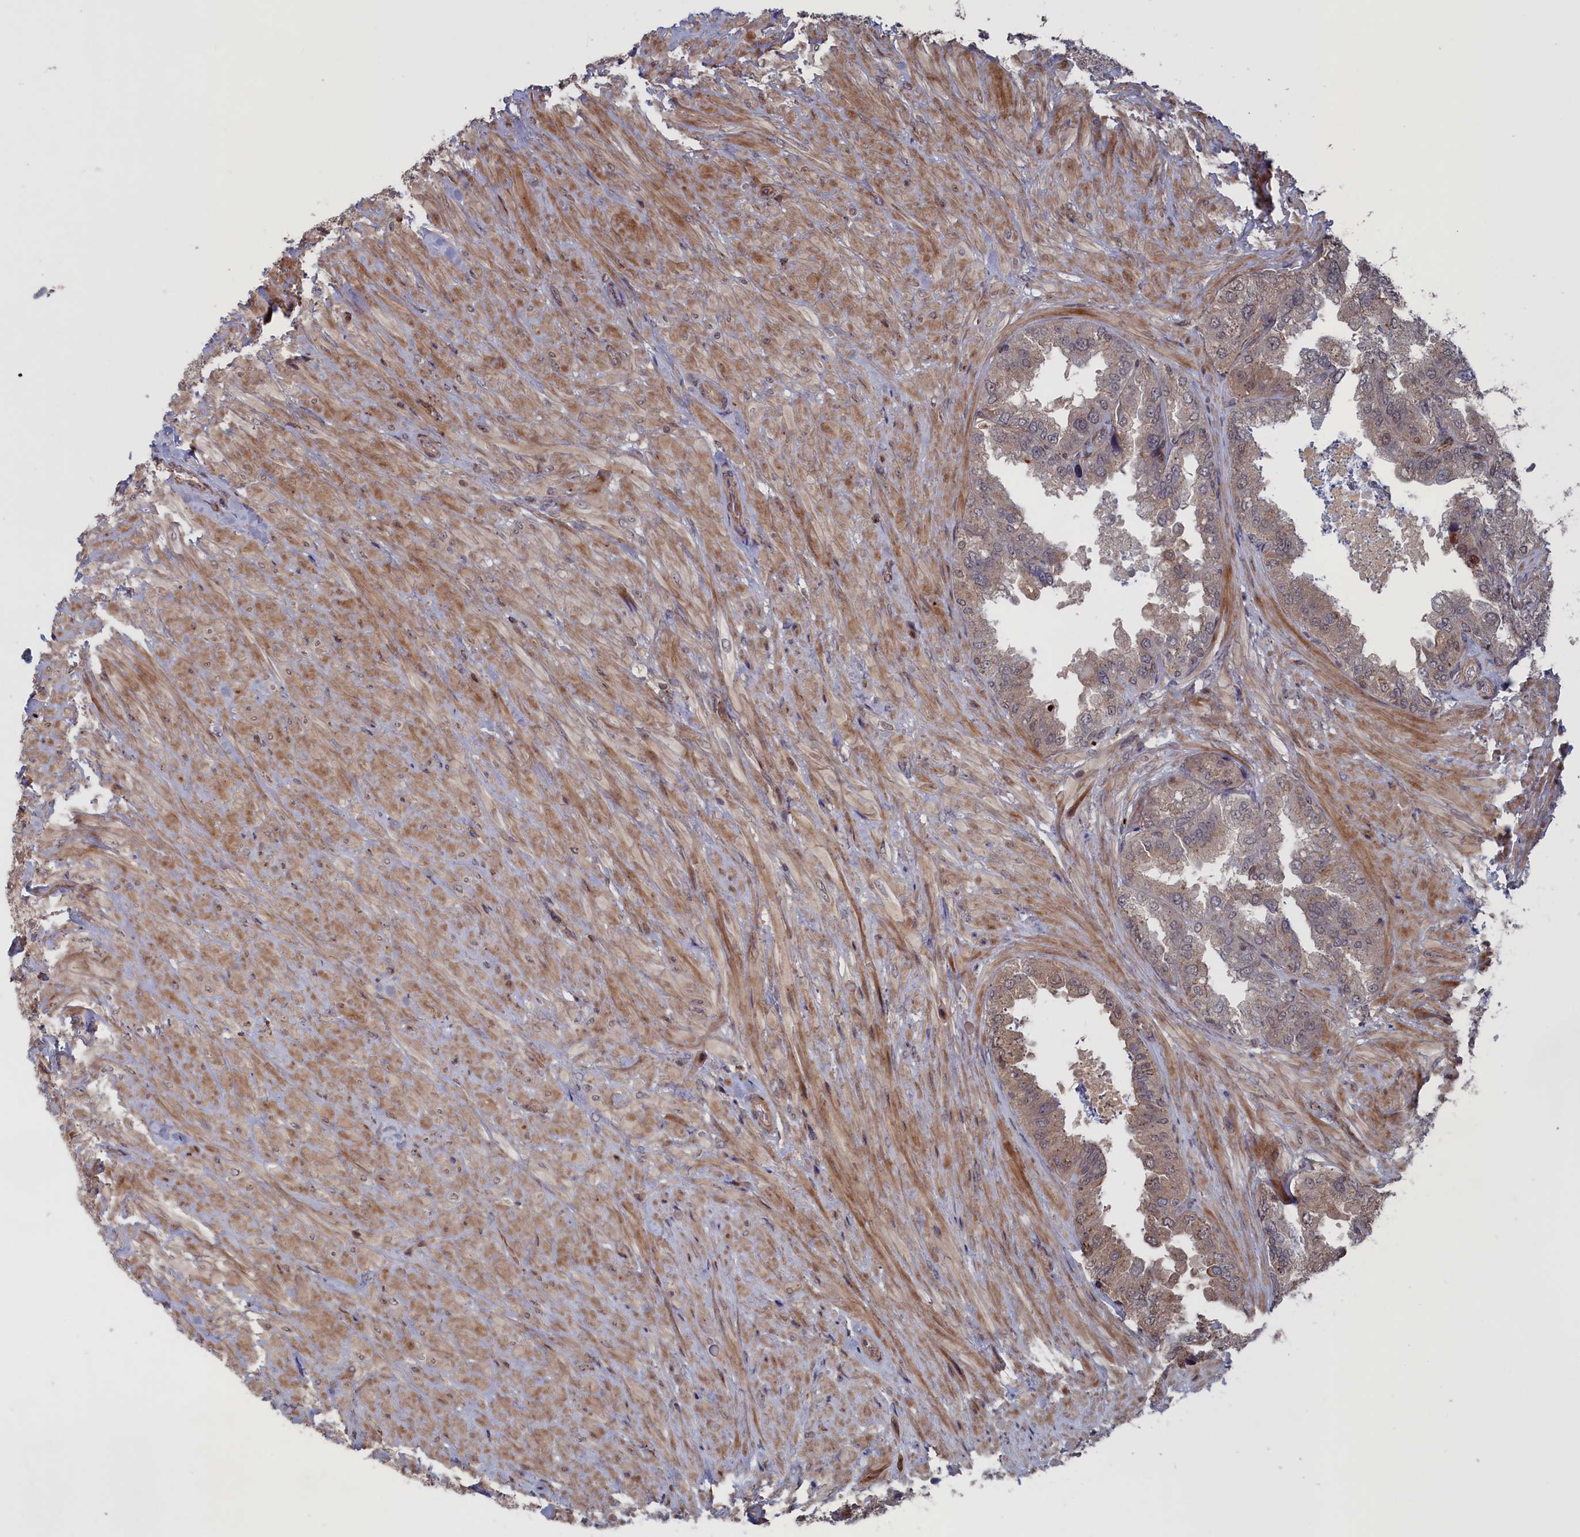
{"staining": {"intensity": "weak", "quantity": "<25%", "location": "cytoplasmic/membranous,nuclear"}, "tissue": "seminal vesicle", "cell_type": "Glandular cells", "image_type": "normal", "snomed": [{"axis": "morphology", "description": "Normal tissue, NOS"}, {"axis": "topography", "description": "Seminal veicle"}, {"axis": "topography", "description": "Peripheral nerve tissue"}], "caption": "This is a image of immunohistochemistry staining of unremarkable seminal vesicle, which shows no expression in glandular cells.", "gene": "PLA2G15", "patient": {"sex": "male", "age": 63}}